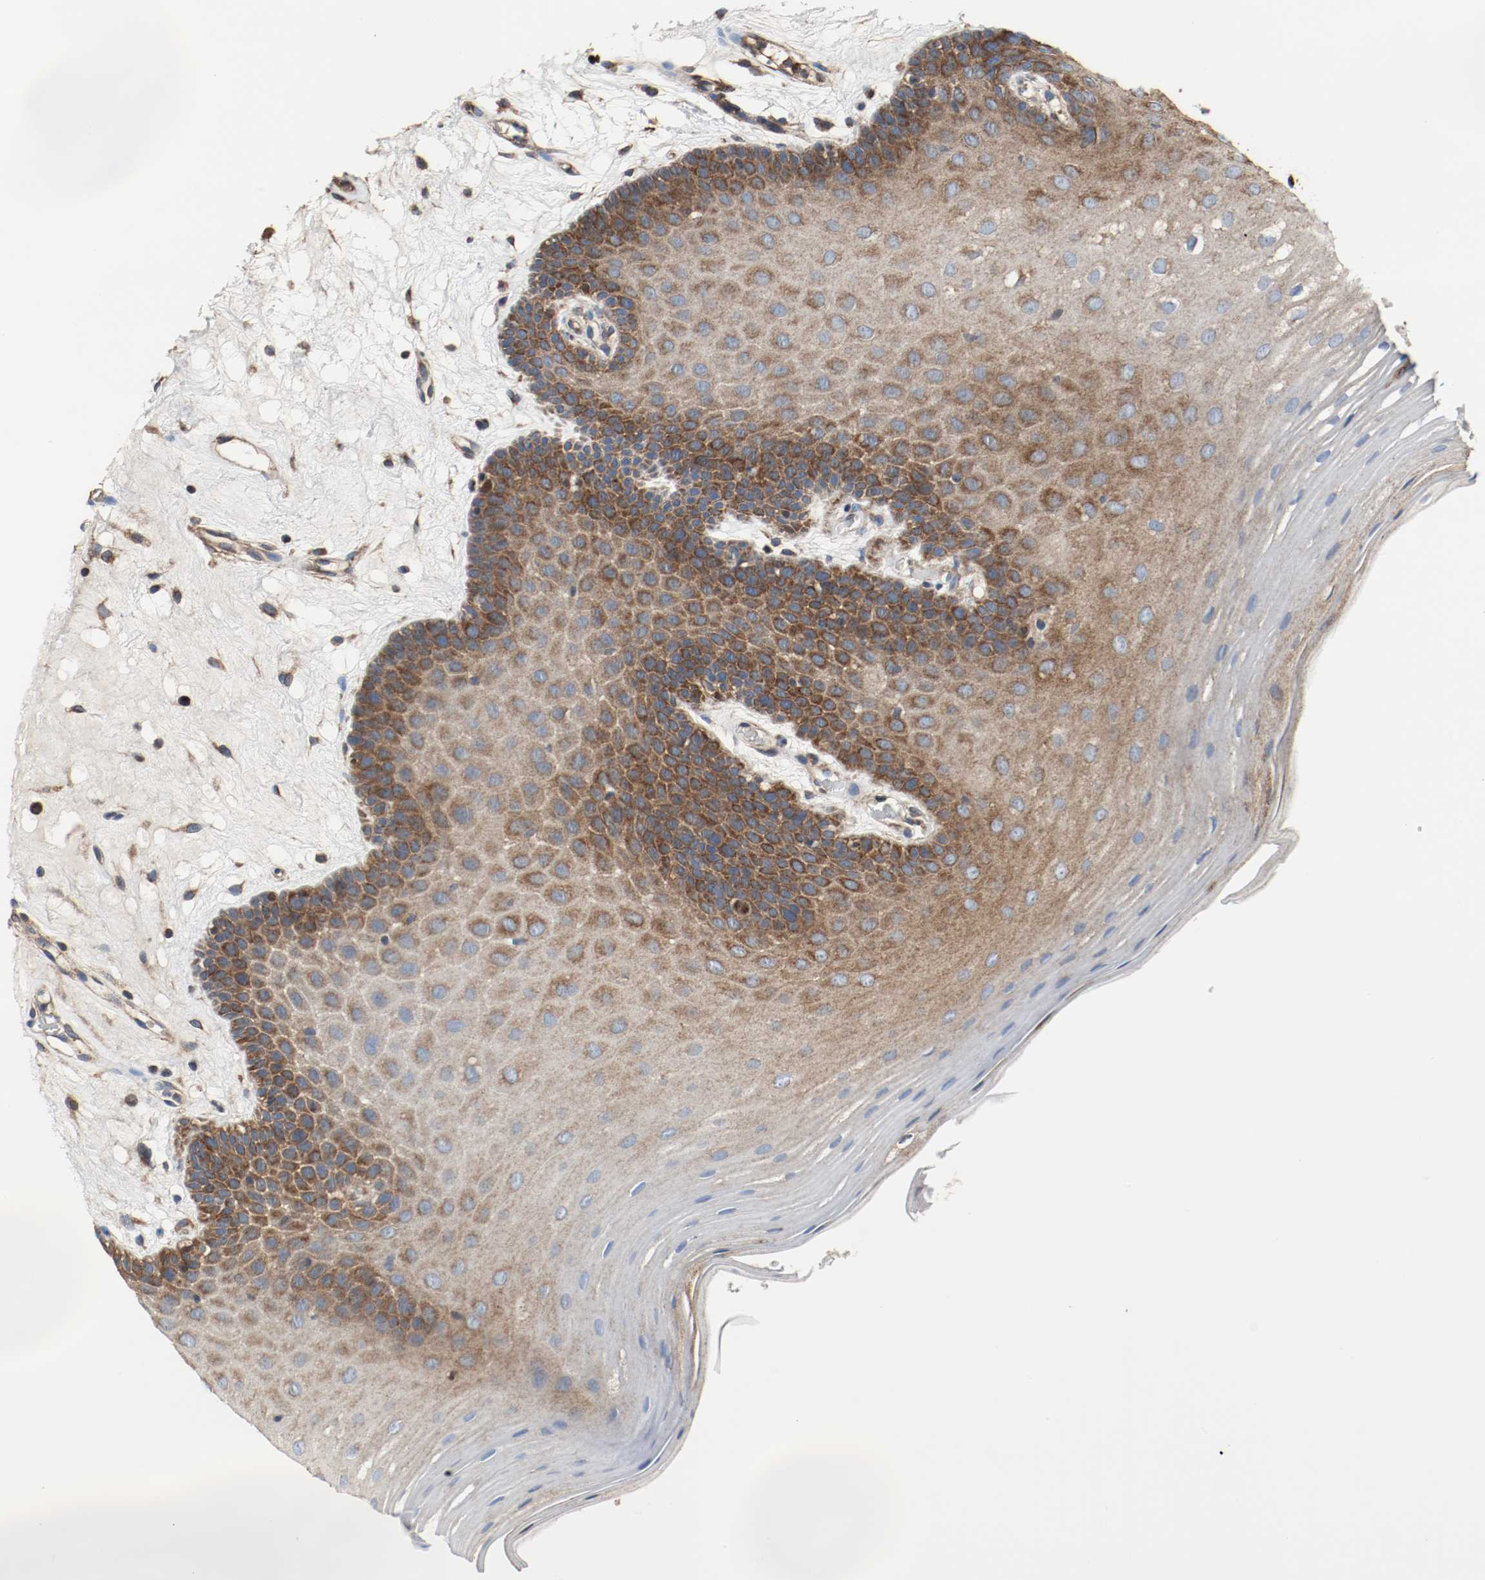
{"staining": {"intensity": "moderate", "quantity": ">75%", "location": "cytoplasmic/membranous"}, "tissue": "oral mucosa", "cell_type": "Squamous epithelial cells", "image_type": "normal", "snomed": [{"axis": "morphology", "description": "Normal tissue, NOS"}, {"axis": "morphology", "description": "Squamous cell carcinoma, NOS"}, {"axis": "topography", "description": "Skeletal muscle"}, {"axis": "topography", "description": "Oral tissue"}, {"axis": "topography", "description": "Head-Neck"}], "caption": "Moderate cytoplasmic/membranous expression is seen in approximately >75% of squamous epithelial cells in unremarkable oral mucosa. Using DAB (3,3'-diaminobenzidine) (brown) and hematoxylin (blue) stains, captured at high magnification using brightfield microscopy.", "gene": "TUBA3D", "patient": {"sex": "male", "age": 71}}